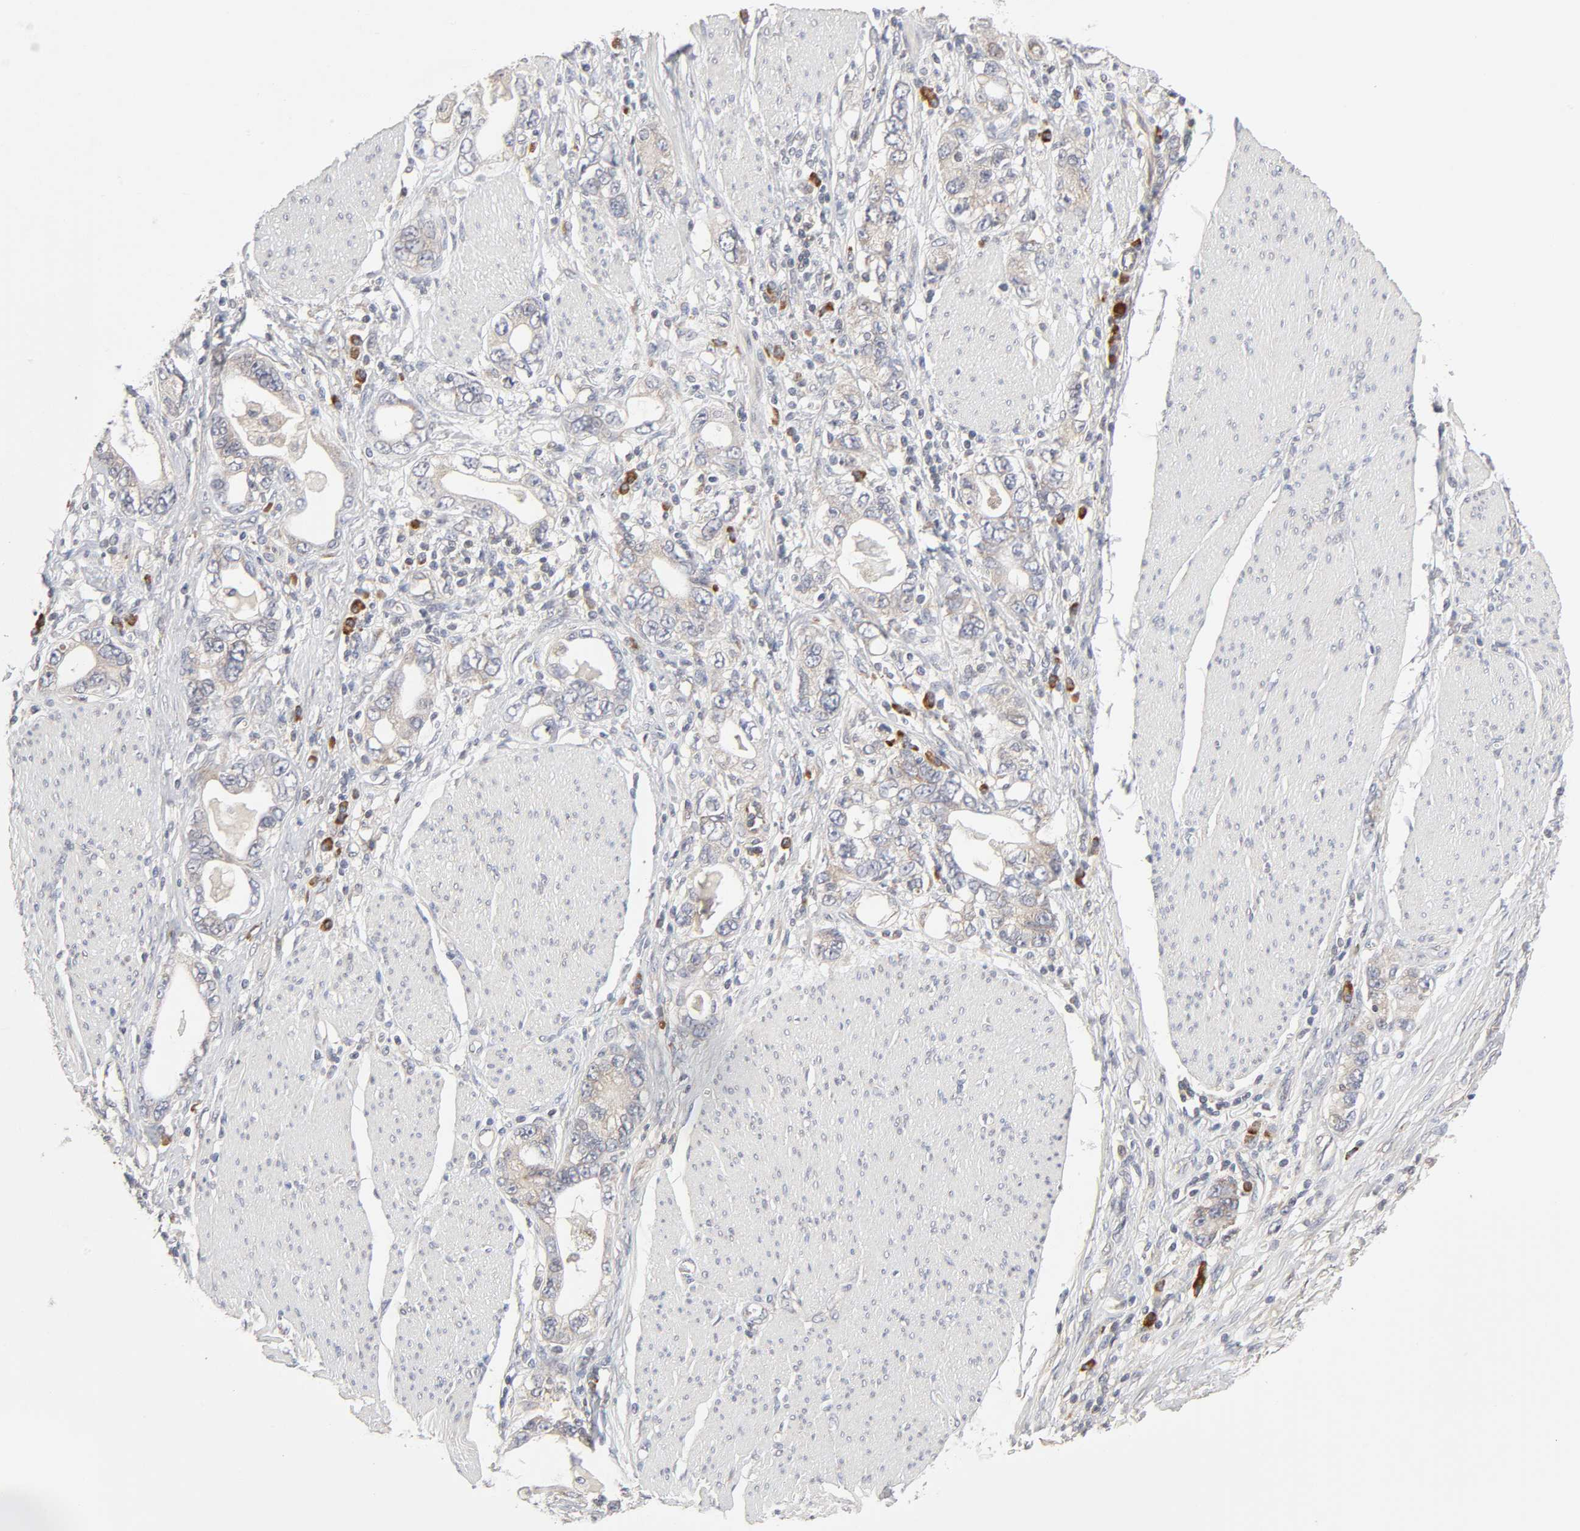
{"staining": {"intensity": "weak", "quantity": "25%-75%", "location": "cytoplasmic/membranous"}, "tissue": "stomach cancer", "cell_type": "Tumor cells", "image_type": "cancer", "snomed": [{"axis": "morphology", "description": "Adenocarcinoma, NOS"}, {"axis": "topography", "description": "Stomach, lower"}], "caption": "The histopathology image displays staining of adenocarcinoma (stomach), revealing weak cytoplasmic/membranous protein staining (brown color) within tumor cells.", "gene": "IL4R", "patient": {"sex": "female", "age": 93}}